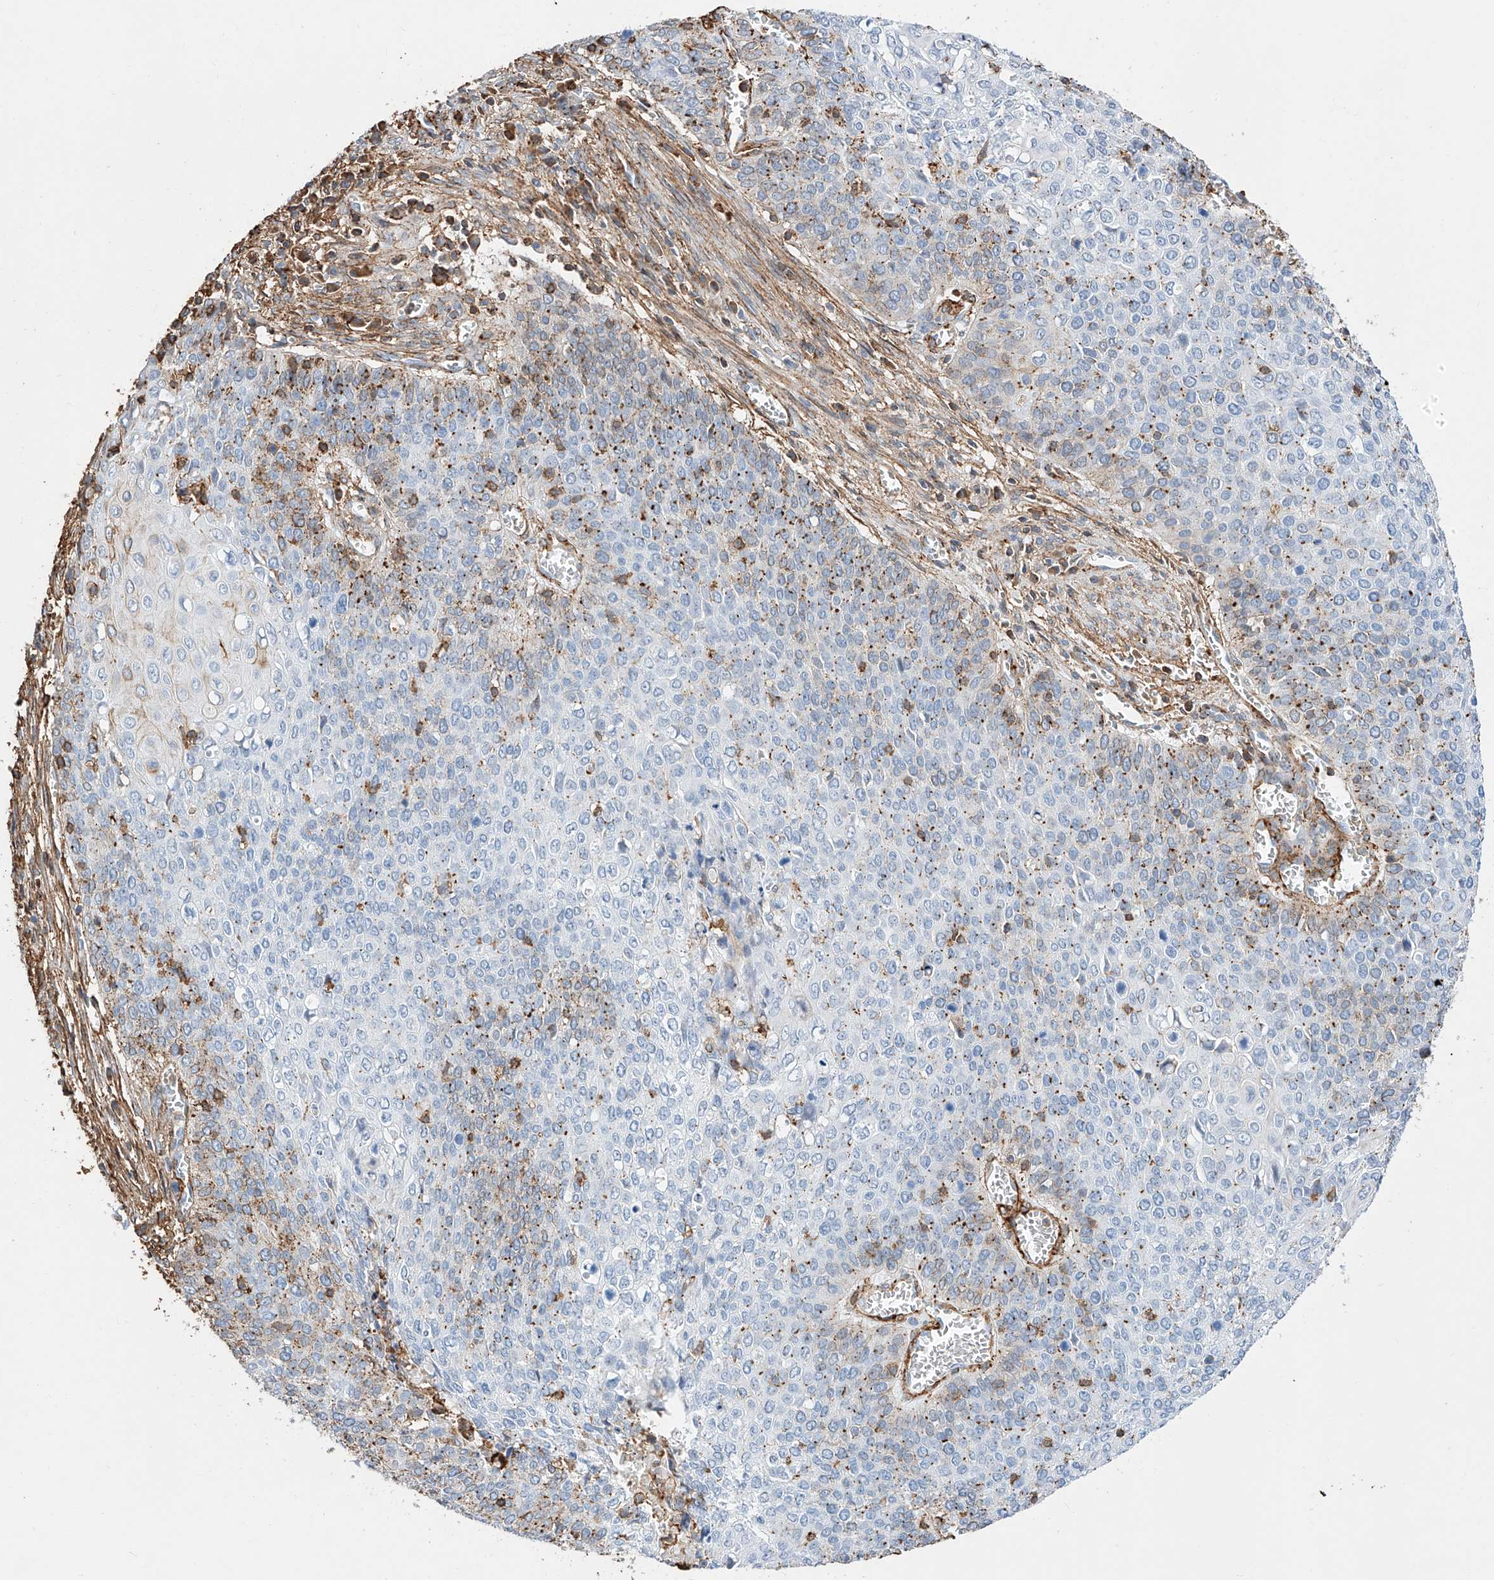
{"staining": {"intensity": "negative", "quantity": "none", "location": "none"}, "tissue": "cervical cancer", "cell_type": "Tumor cells", "image_type": "cancer", "snomed": [{"axis": "morphology", "description": "Squamous cell carcinoma, NOS"}, {"axis": "topography", "description": "Cervix"}], "caption": "Photomicrograph shows no protein staining in tumor cells of cervical cancer tissue.", "gene": "WFS1", "patient": {"sex": "female", "age": 39}}